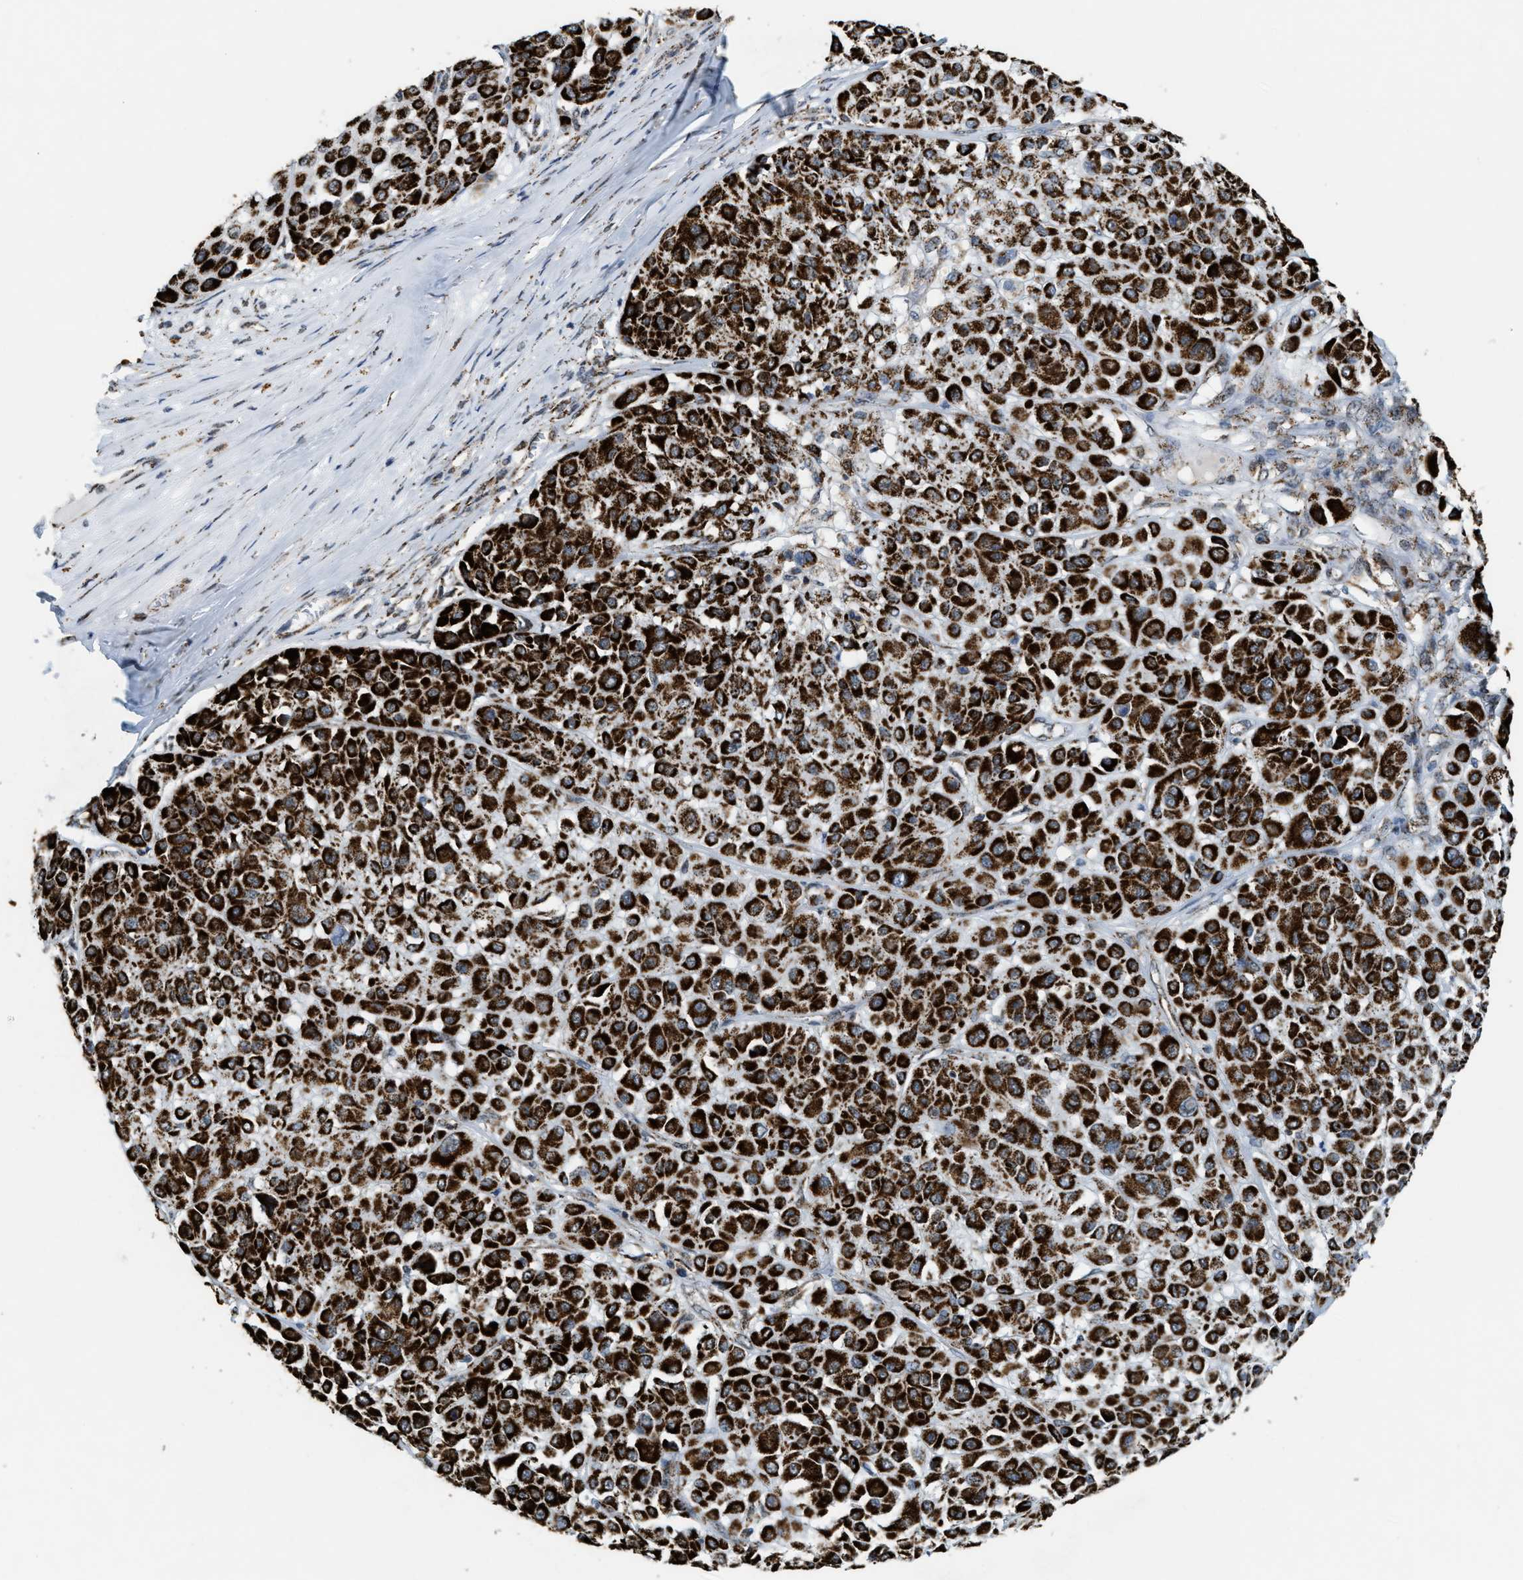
{"staining": {"intensity": "strong", "quantity": ">75%", "location": "cytoplasmic/membranous"}, "tissue": "melanoma", "cell_type": "Tumor cells", "image_type": "cancer", "snomed": [{"axis": "morphology", "description": "Malignant melanoma, Metastatic site"}, {"axis": "topography", "description": "Soft tissue"}], "caption": "Malignant melanoma (metastatic site) was stained to show a protein in brown. There is high levels of strong cytoplasmic/membranous expression in approximately >75% of tumor cells. Immunohistochemistry (ihc) stains the protein in brown and the nuclei are stained blue.", "gene": "HIBADH", "patient": {"sex": "male", "age": 41}}